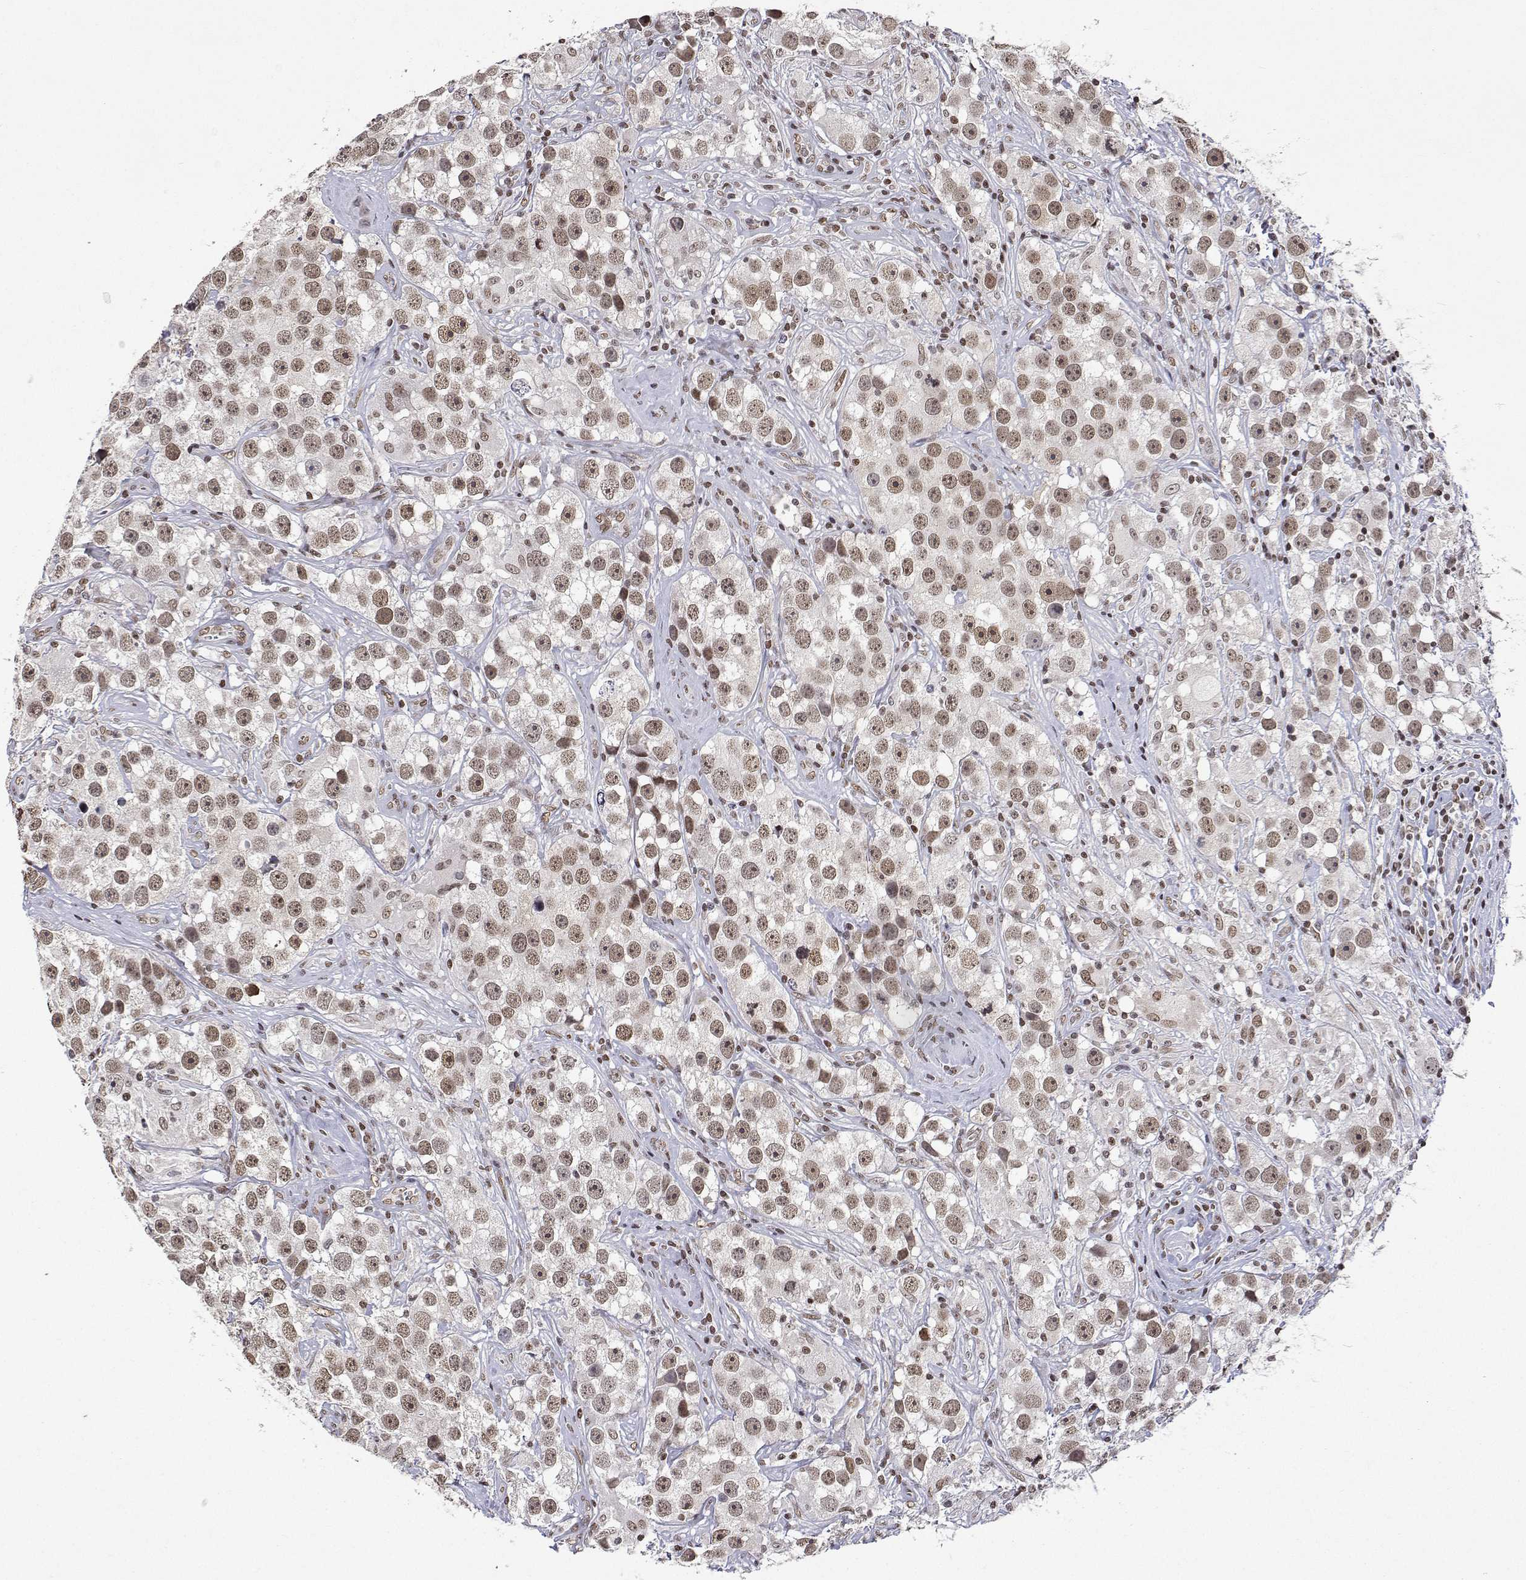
{"staining": {"intensity": "moderate", "quantity": ">75%", "location": "nuclear"}, "tissue": "testis cancer", "cell_type": "Tumor cells", "image_type": "cancer", "snomed": [{"axis": "morphology", "description": "Seminoma, NOS"}, {"axis": "topography", "description": "Testis"}], "caption": "IHC of seminoma (testis) exhibits medium levels of moderate nuclear positivity in about >75% of tumor cells.", "gene": "XPC", "patient": {"sex": "male", "age": 49}}